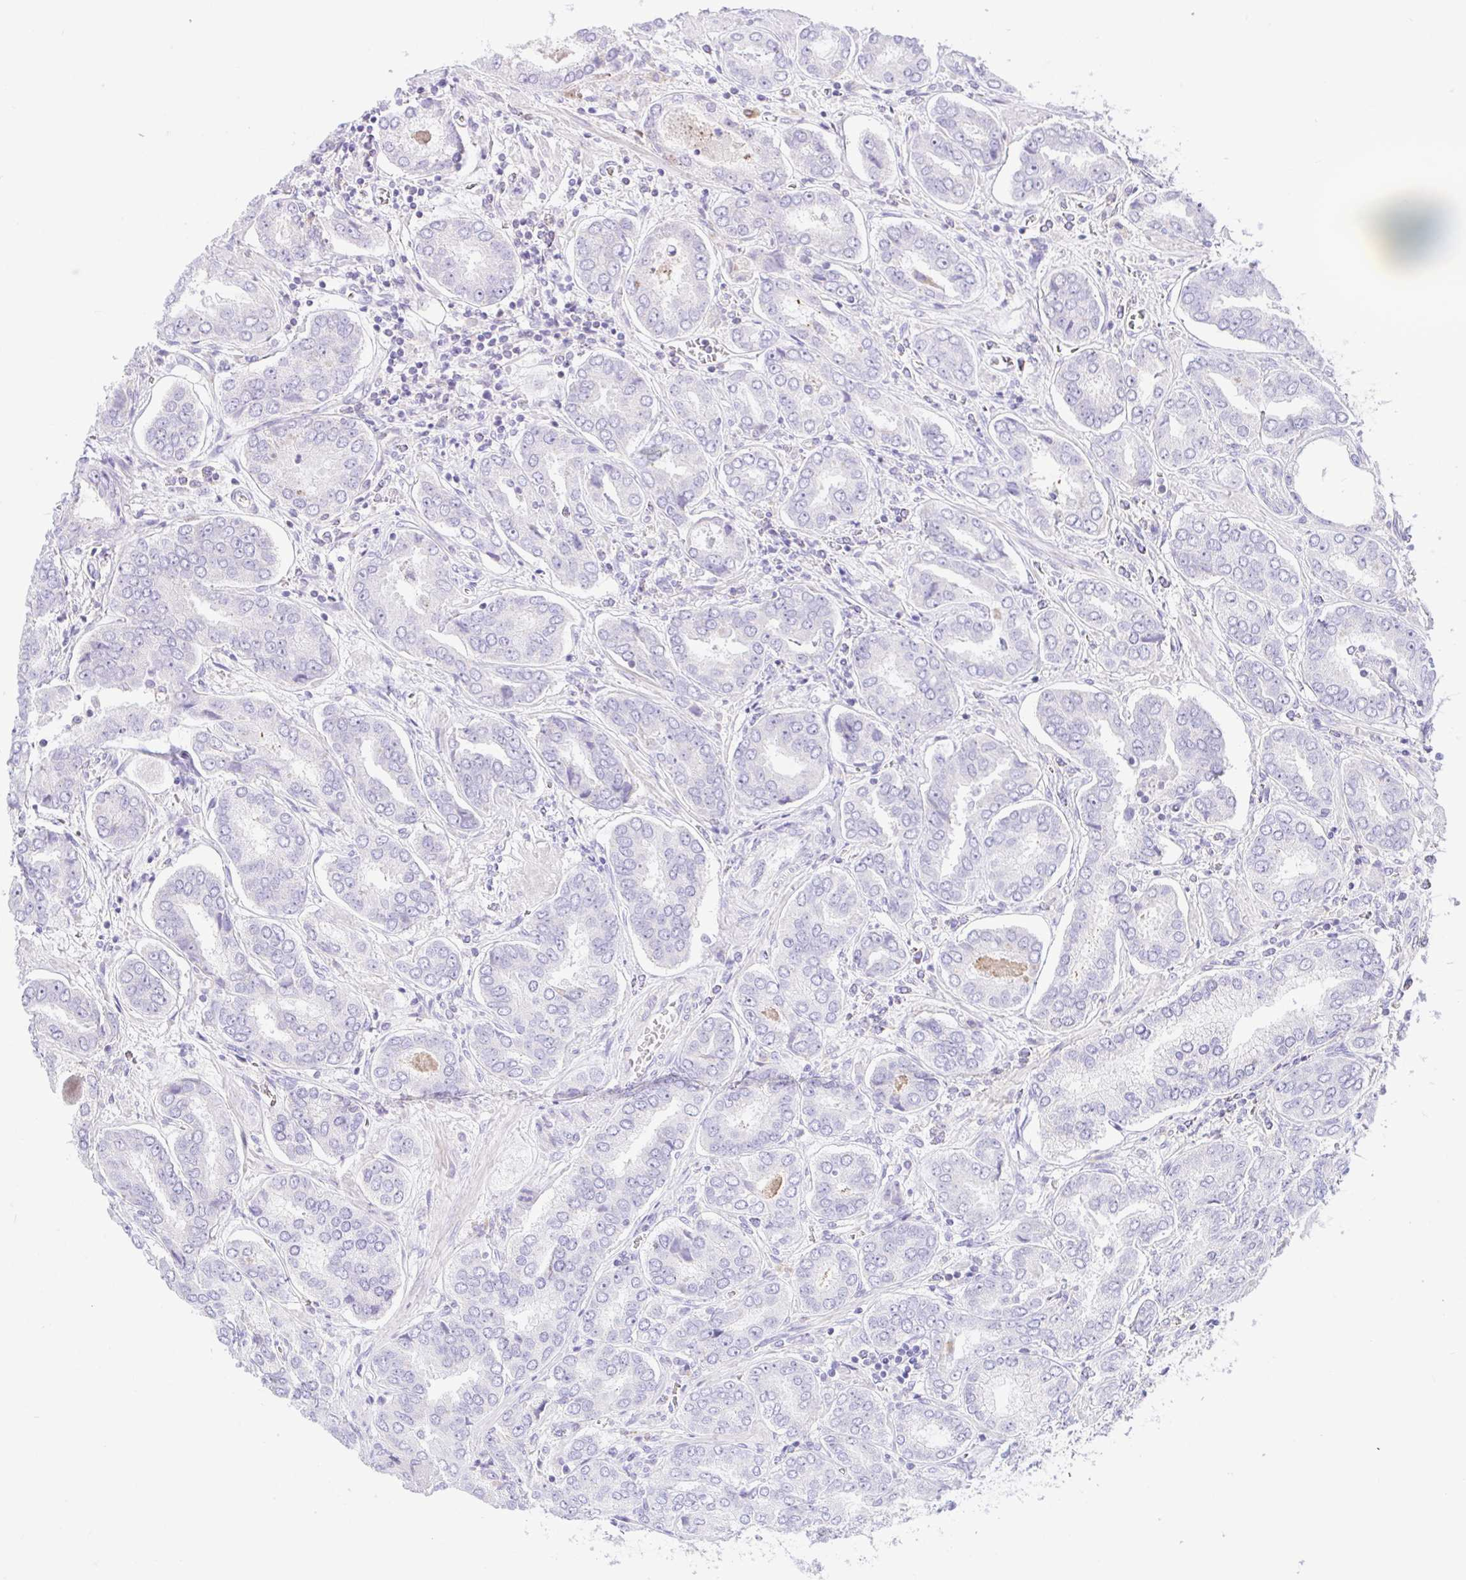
{"staining": {"intensity": "negative", "quantity": "none", "location": "none"}, "tissue": "prostate cancer", "cell_type": "Tumor cells", "image_type": "cancer", "snomed": [{"axis": "morphology", "description": "Adenocarcinoma, High grade"}, {"axis": "topography", "description": "Prostate"}], "caption": "Tumor cells are negative for brown protein staining in prostate cancer (adenocarcinoma (high-grade)).", "gene": "ZNF101", "patient": {"sex": "male", "age": 72}}